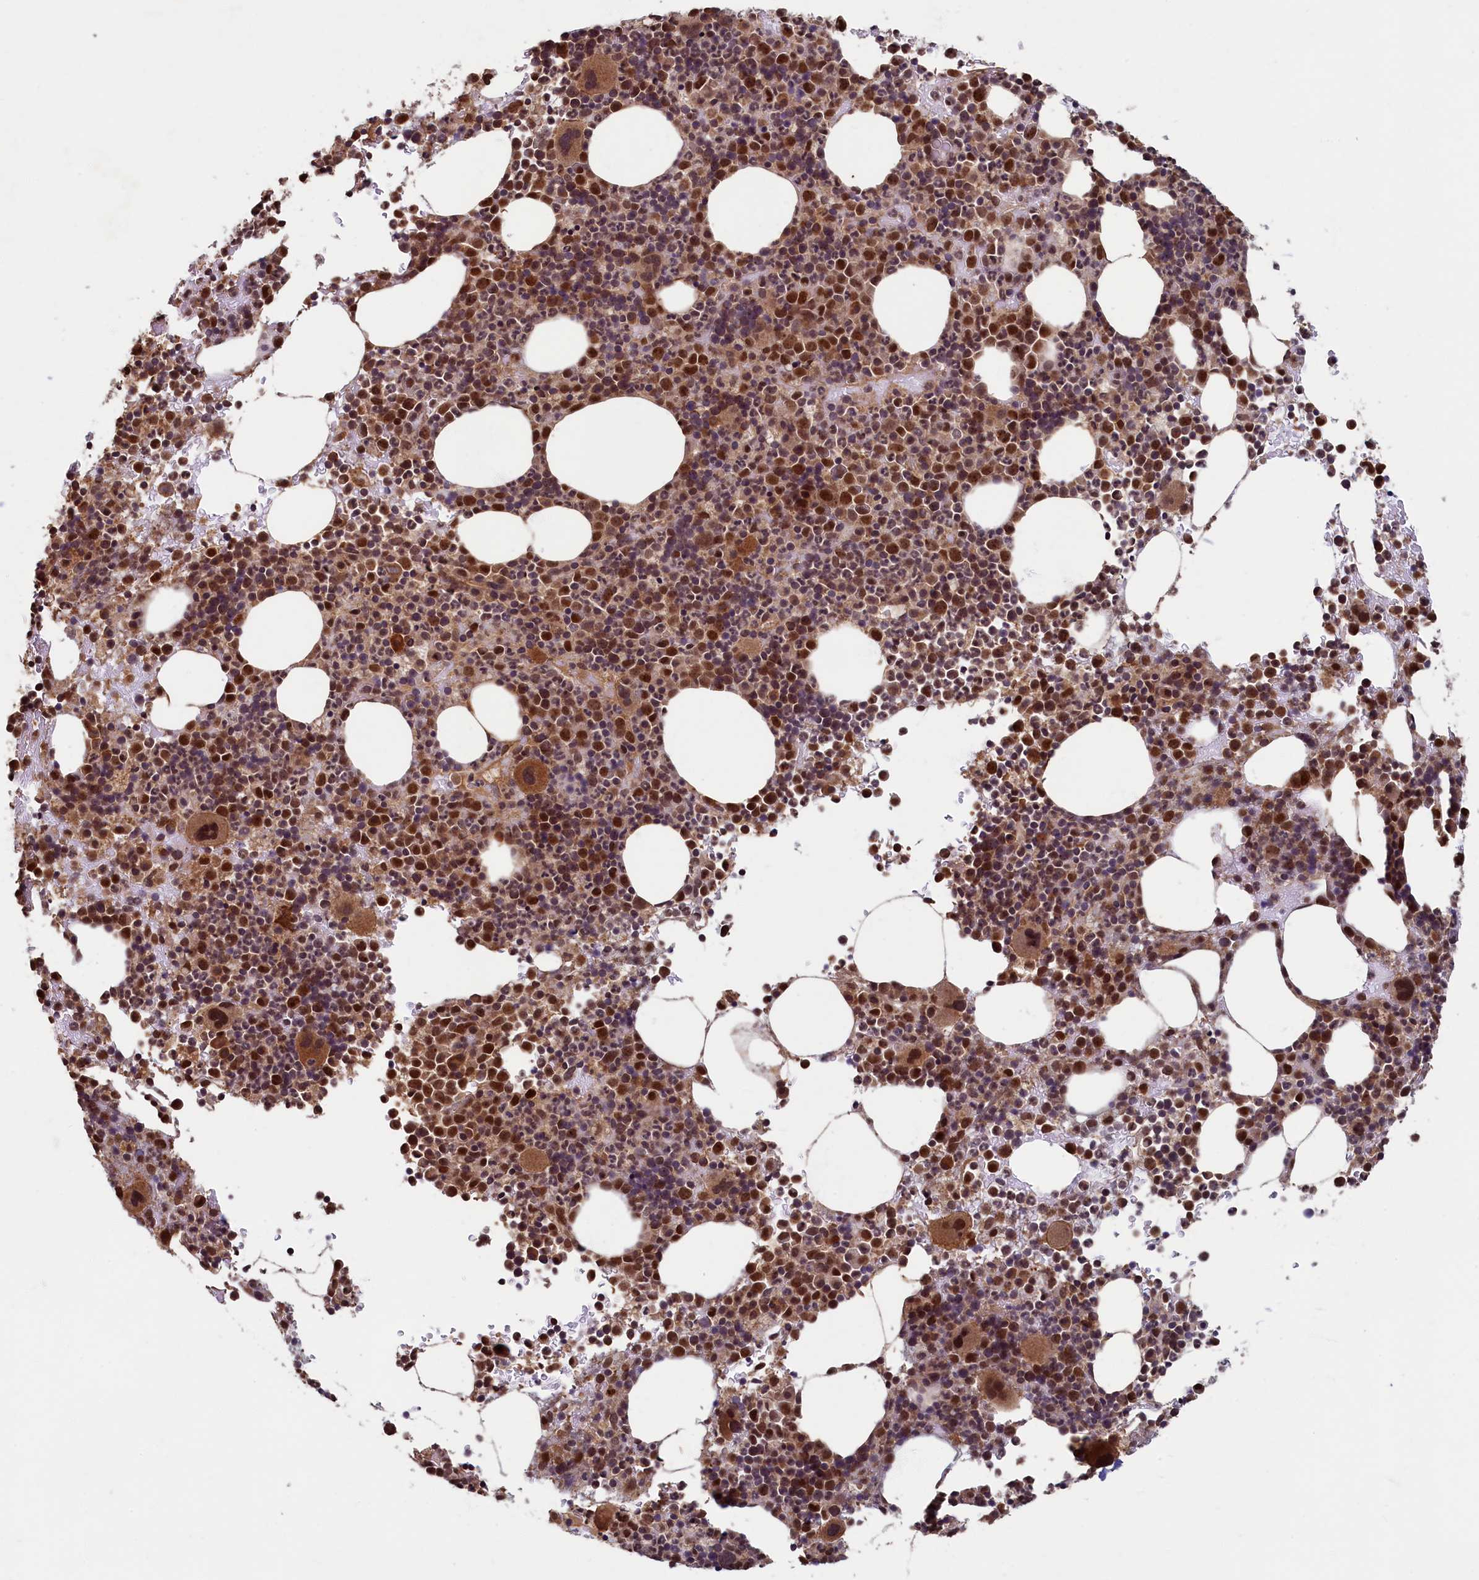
{"staining": {"intensity": "strong", "quantity": ">75%", "location": "cytoplasmic/membranous,nuclear"}, "tissue": "bone marrow", "cell_type": "Hematopoietic cells", "image_type": "normal", "snomed": [{"axis": "morphology", "description": "Normal tissue, NOS"}, {"axis": "topography", "description": "Bone marrow"}], "caption": "Immunohistochemical staining of benign human bone marrow shows >75% levels of strong cytoplasmic/membranous,nuclear protein staining in approximately >75% of hematopoietic cells.", "gene": "BRCA1", "patient": {"sex": "female", "age": 82}}